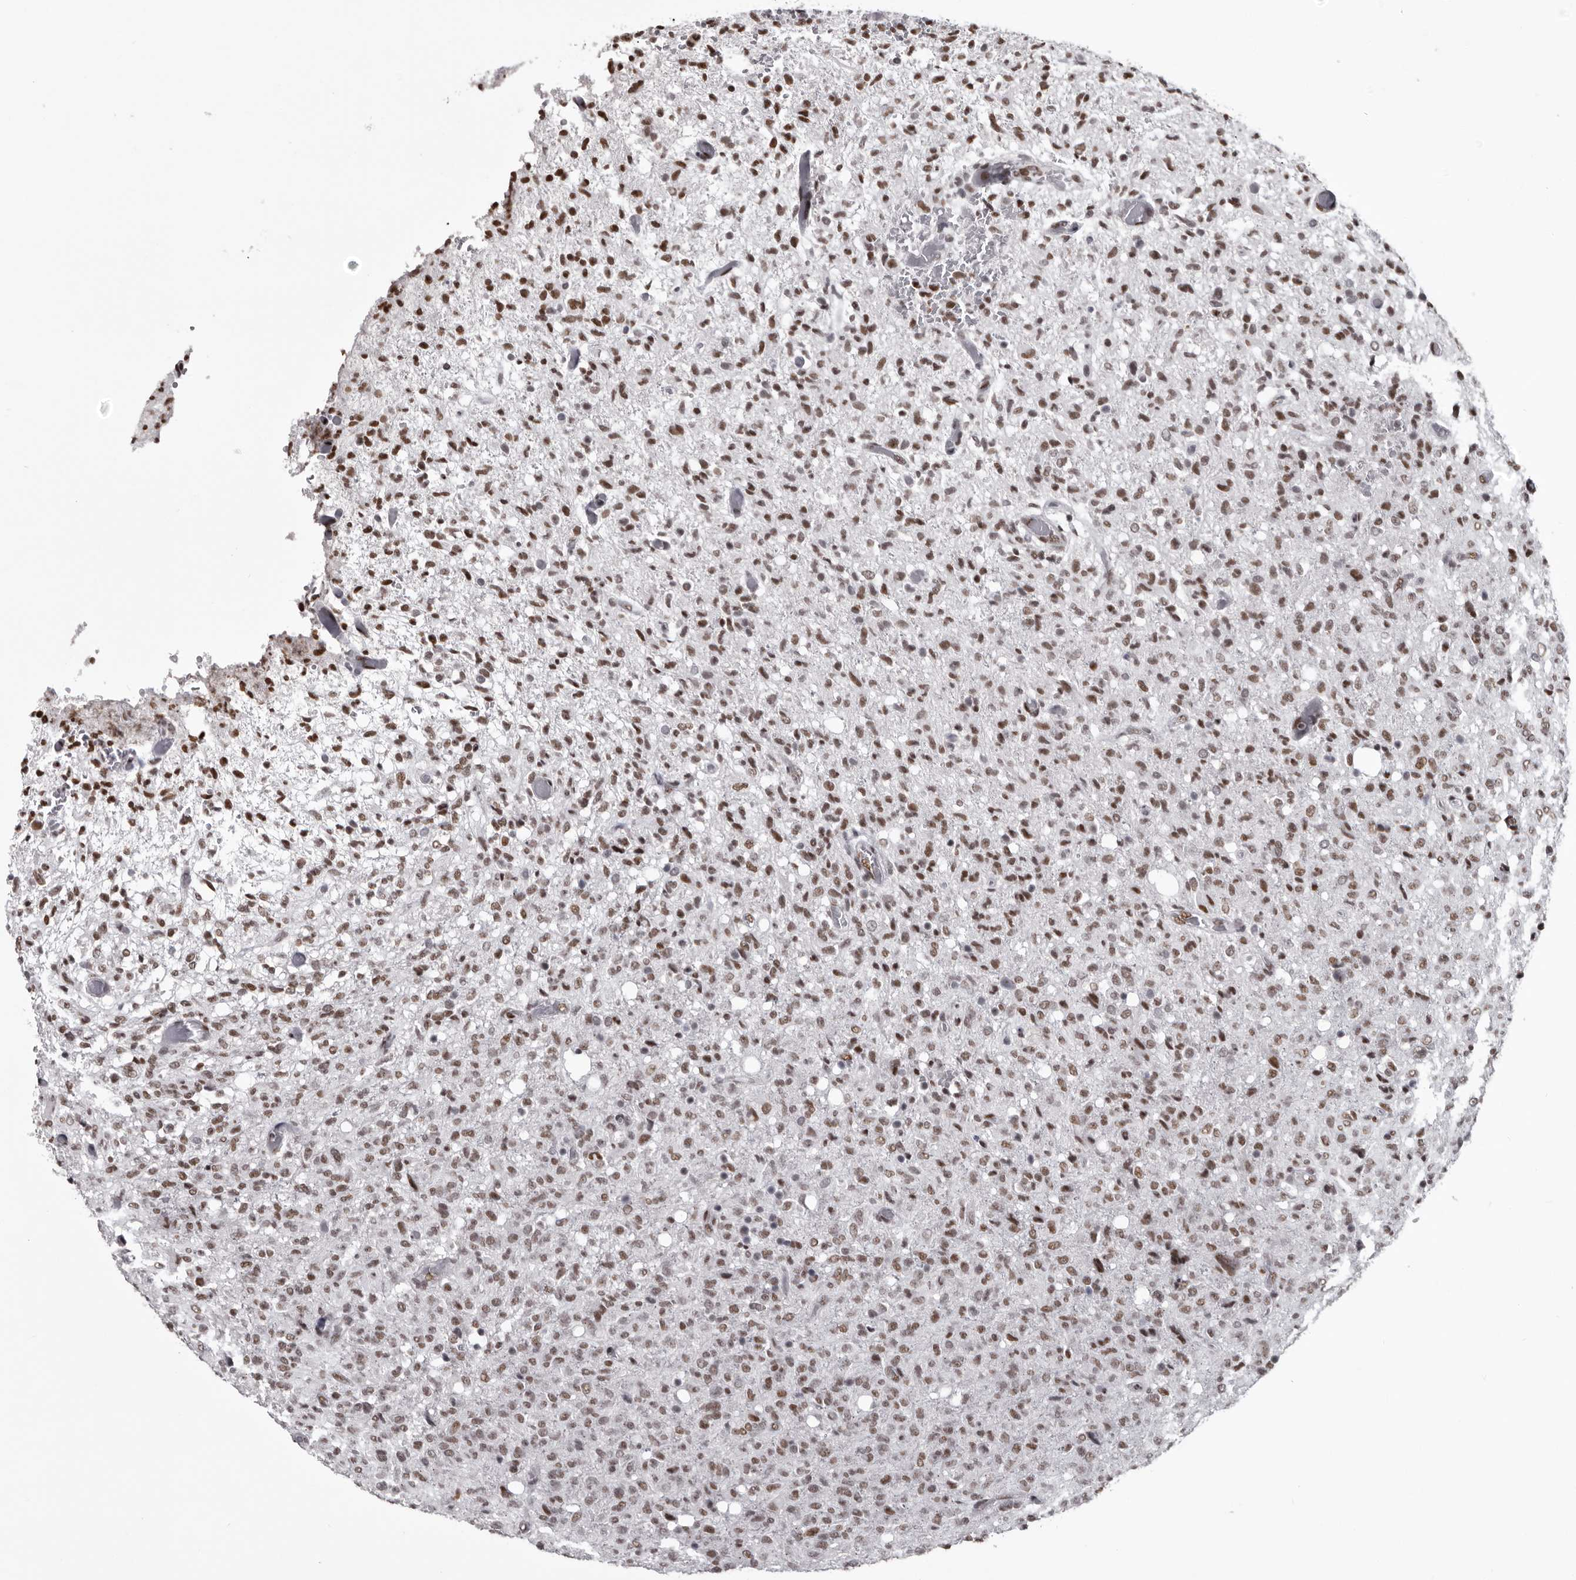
{"staining": {"intensity": "moderate", "quantity": ">75%", "location": "nuclear"}, "tissue": "glioma", "cell_type": "Tumor cells", "image_type": "cancer", "snomed": [{"axis": "morphology", "description": "Glioma, malignant, High grade"}, {"axis": "topography", "description": "Brain"}], "caption": "IHC of human glioma displays medium levels of moderate nuclear expression in approximately >75% of tumor cells.", "gene": "NUMA1", "patient": {"sex": "female", "age": 57}}